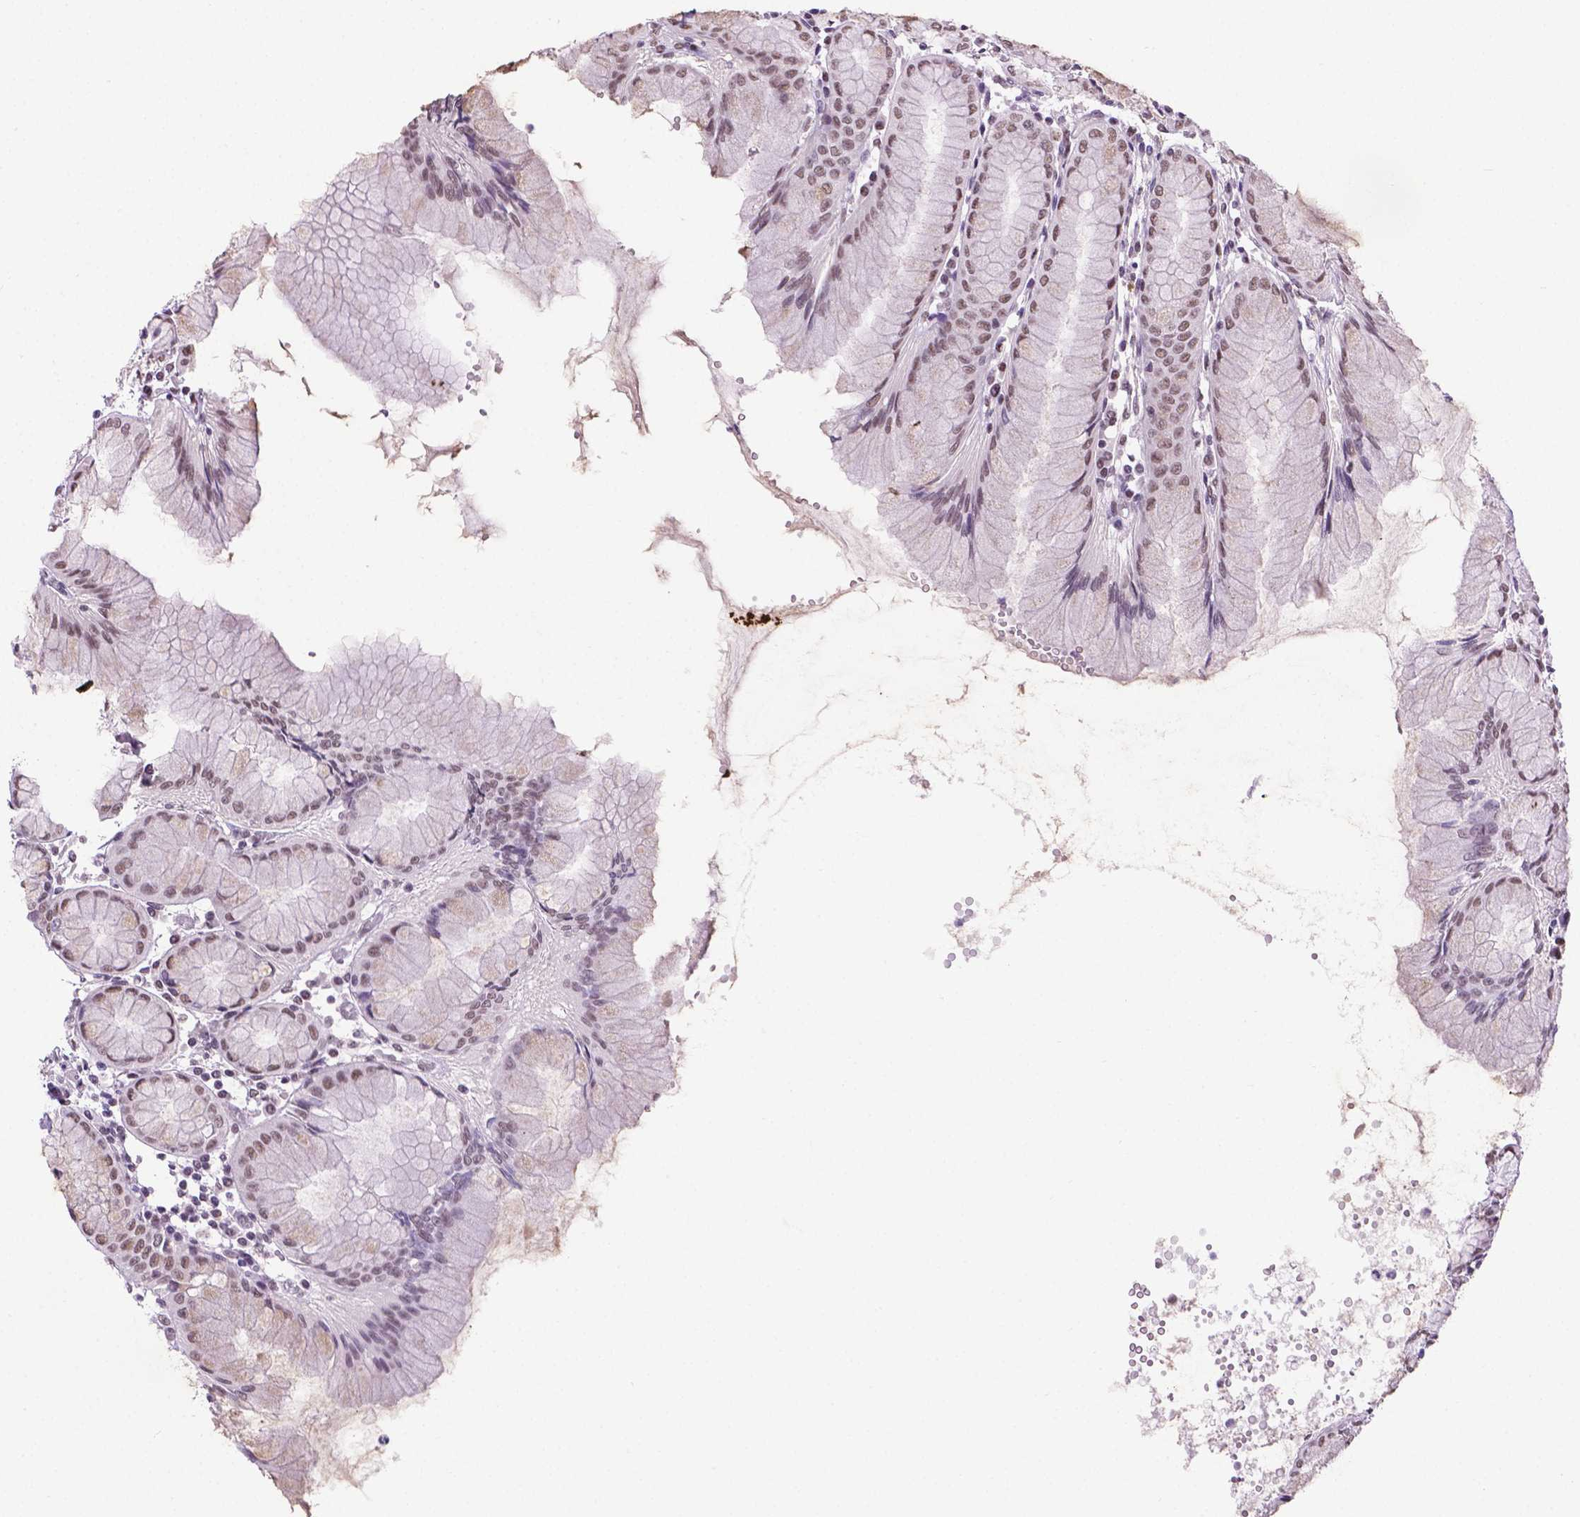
{"staining": {"intensity": "weak", "quantity": "25%-75%", "location": "nuclear"}, "tissue": "stomach", "cell_type": "Glandular cells", "image_type": "normal", "snomed": [{"axis": "morphology", "description": "Normal tissue, NOS"}, {"axis": "topography", "description": "Stomach"}], "caption": "Protein expression analysis of unremarkable human stomach reveals weak nuclear expression in approximately 25%-75% of glandular cells. Ihc stains the protein in brown and the nuclei are stained blue.", "gene": "ABI2", "patient": {"sex": "female", "age": 57}}